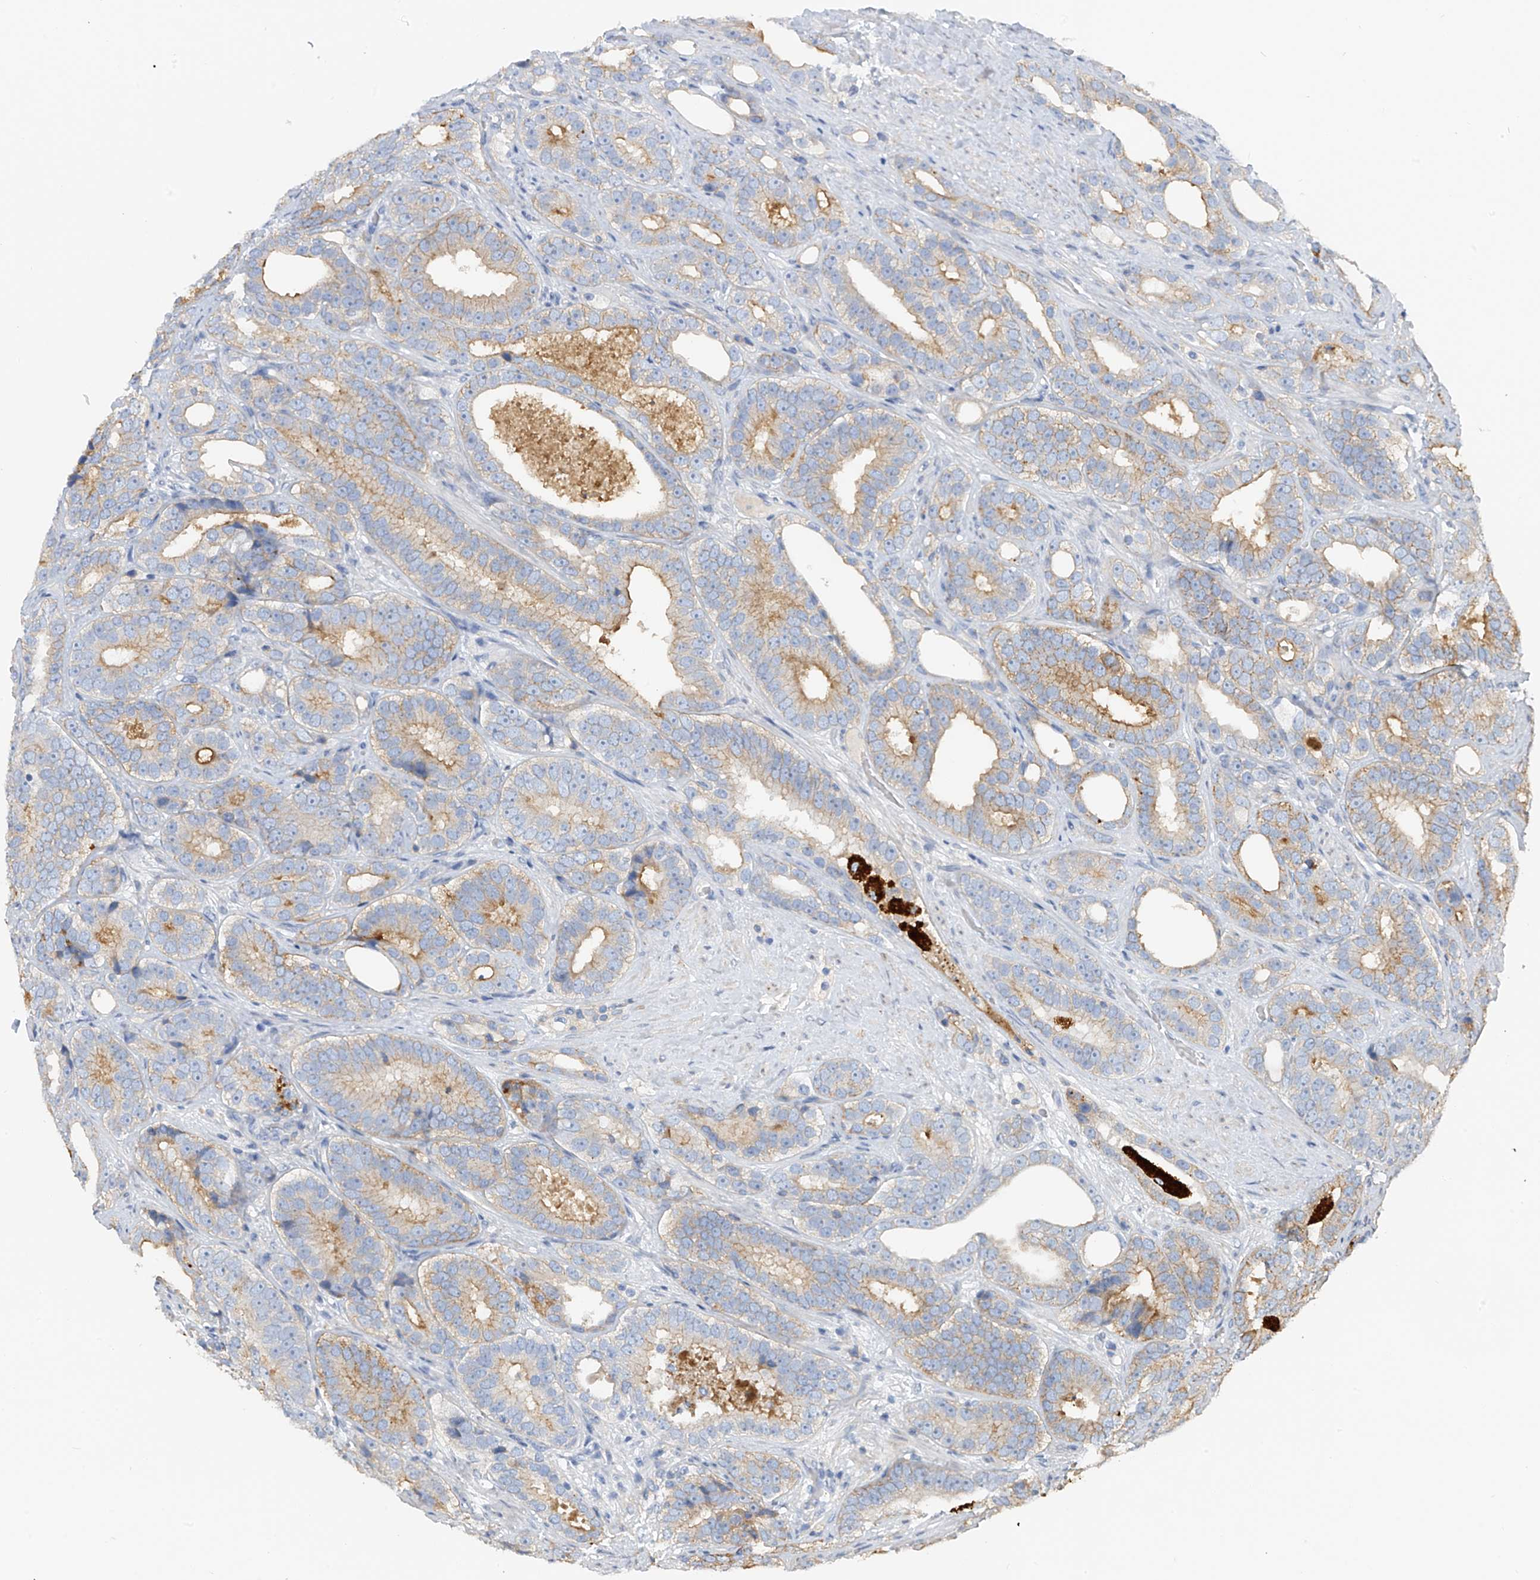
{"staining": {"intensity": "moderate", "quantity": "25%-75%", "location": "cytoplasmic/membranous"}, "tissue": "prostate cancer", "cell_type": "Tumor cells", "image_type": "cancer", "snomed": [{"axis": "morphology", "description": "Adenocarcinoma, High grade"}, {"axis": "topography", "description": "Prostate"}], "caption": "Prostate cancer (adenocarcinoma (high-grade)) was stained to show a protein in brown. There is medium levels of moderate cytoplasmic/membranous staining in about 25%-75% of tumor cells.", "gene": "POMGNT2", "patient": {"sex": "male", "age": 56}}